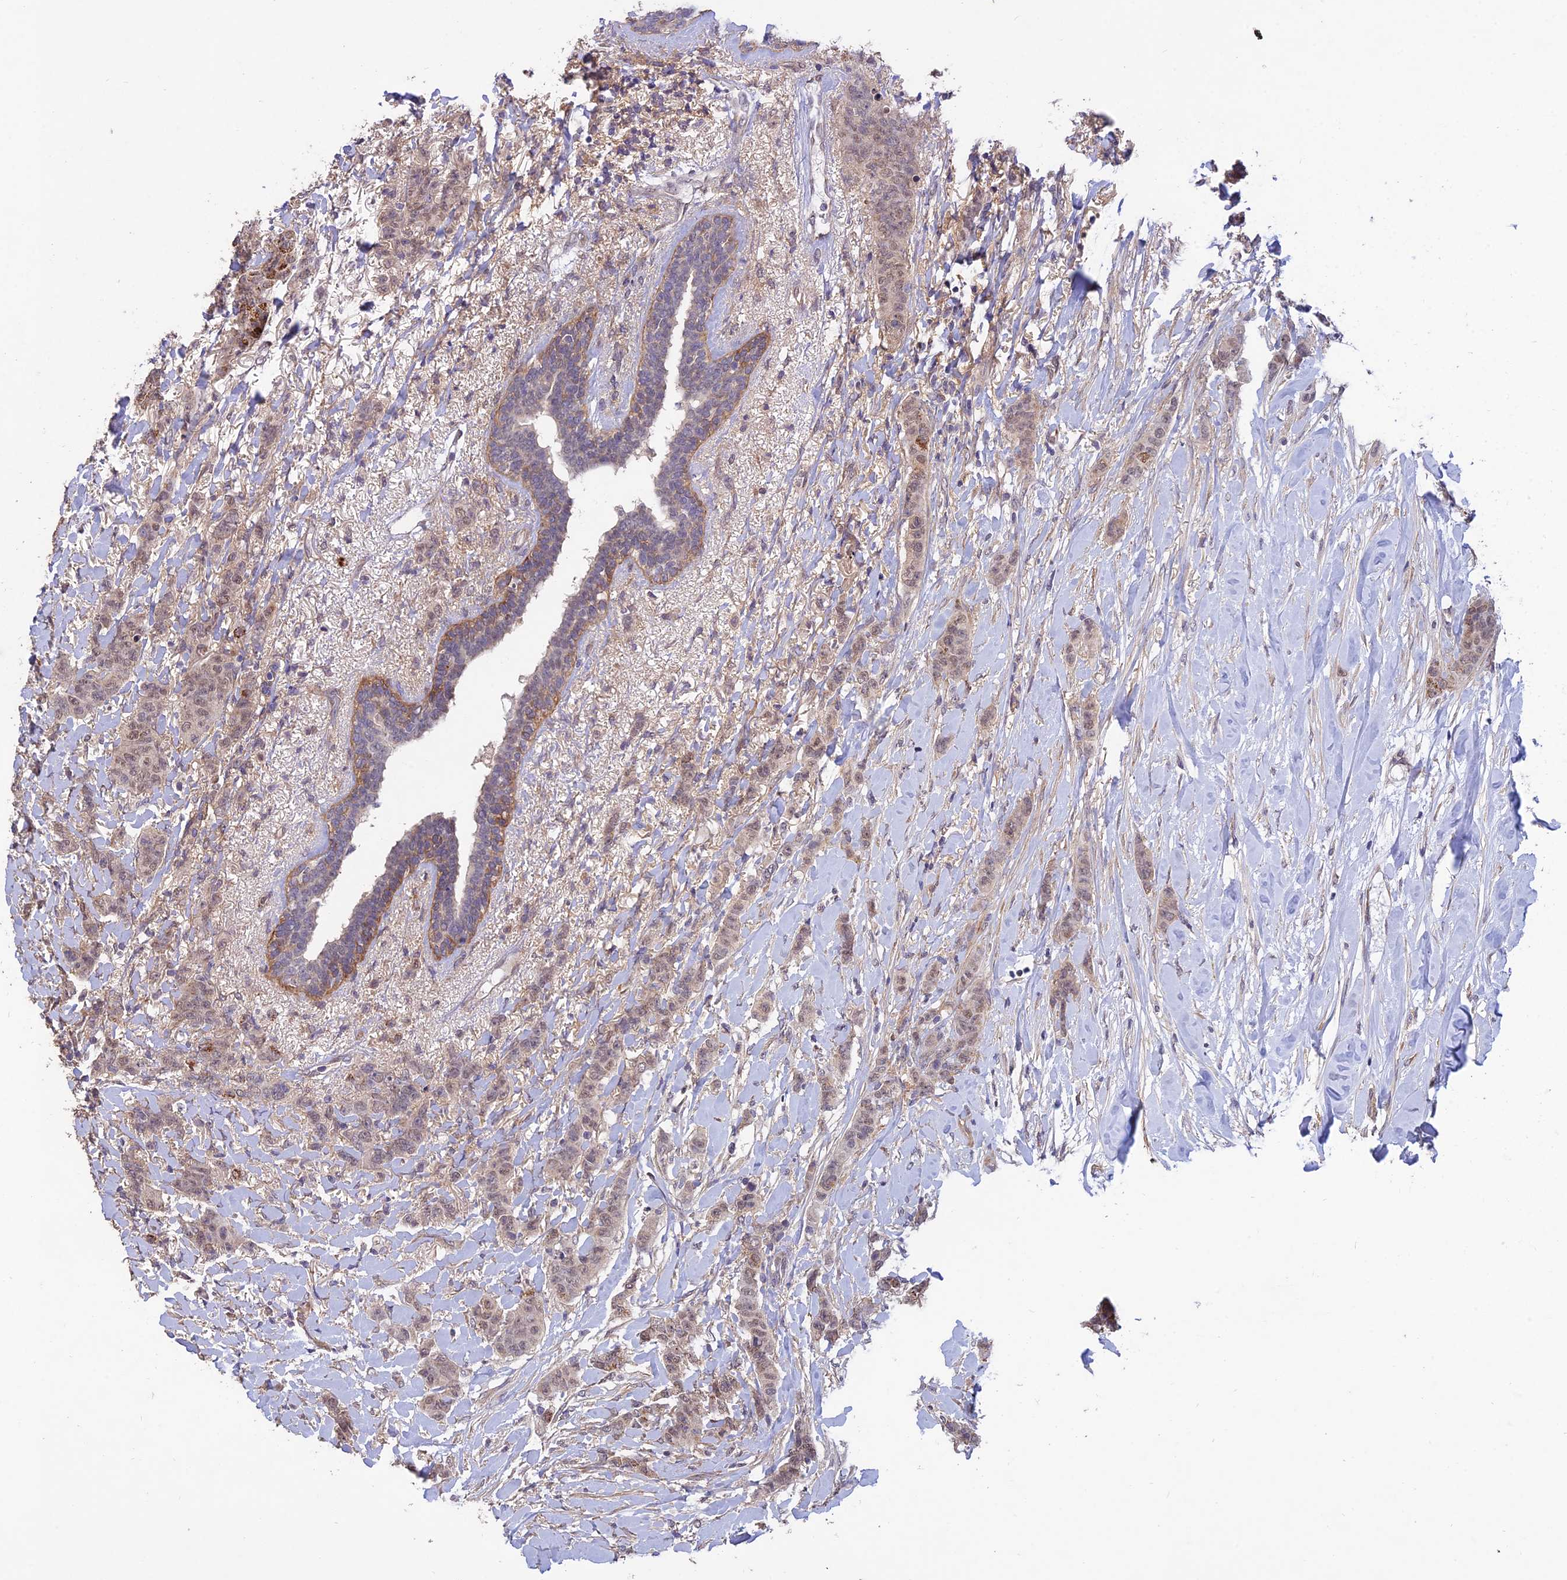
{"staining": {"intensity": "weak", "quantity": "<25%", "location": "nuclear"}, "tissue": "breast cancer", "cell_type": "Tumor cells", "image_type": "cancer", "snomed": [{"axis": "morphology", "description": "Duct carcinoma"}, {"axis": "topography", "description": "Breast"}], "caption": "An IHC image of infiltrating ductal carcinoma (breast) is shown. There is no staining in tumor cells of infiltrating ductal carcinoma (breast).", "gene": "PAGR1", "patient": {"sex": "female", "age": 40}}